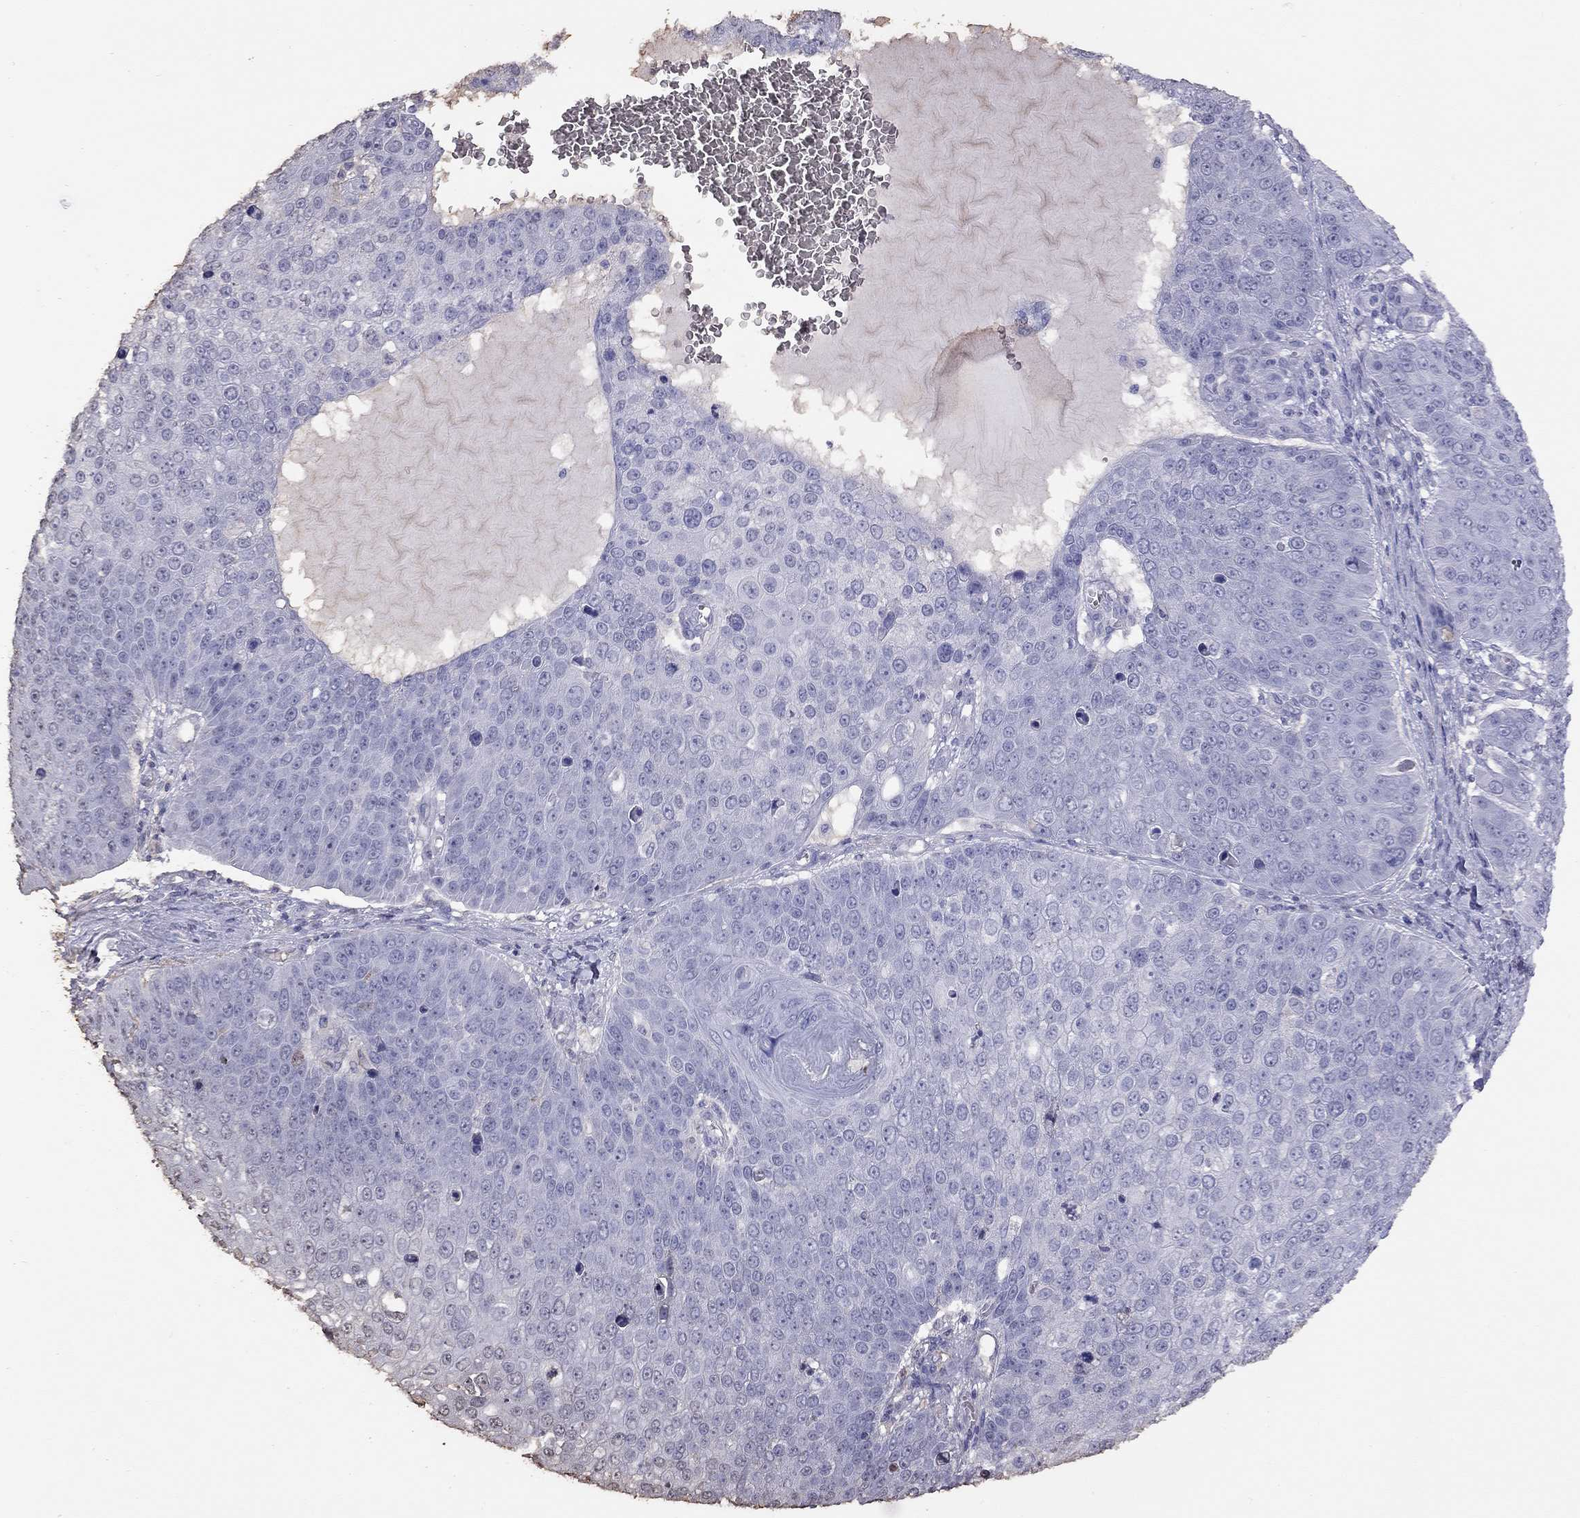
{"staining": {"intensity": "negative", "quantity": "none", "location": "none"}, "tissue": "skin cancer", "cell_type": "Tumor cells", "image_type": "cancer", "snomed": [{"axis": "morphology", "description": "Squamous cell carcinoma, NOS"}, {"axis": "topography", "description": "Skin"}], "caption": "Immunohistochemistry micrograph of human skin squamous cell carcinoma stained for a protein (brown), which reveals no expression in tumor cells.", "gene": "SUN3", "patient": {"sex": "male", "age": 71}}